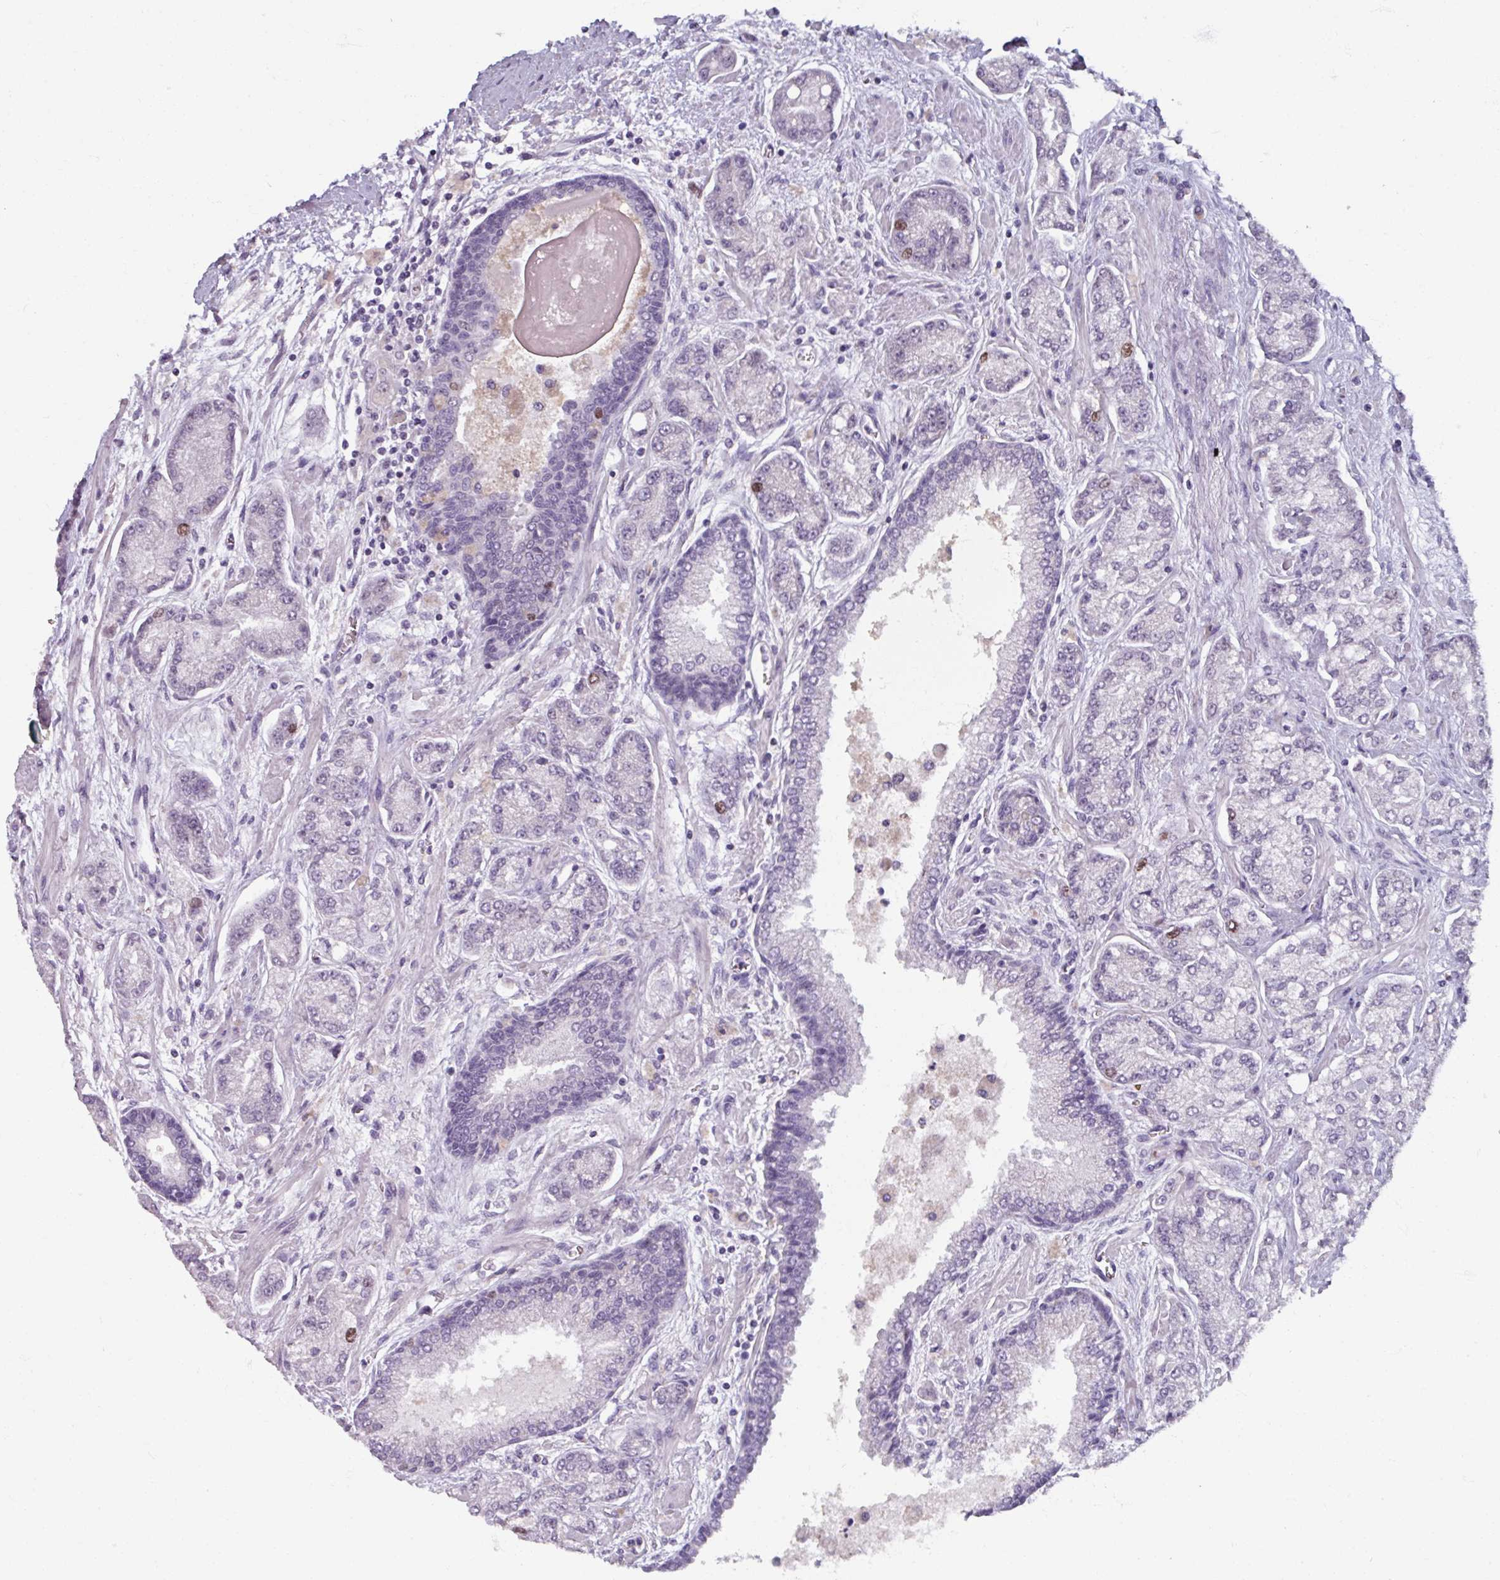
{"staining": {"intensity": "negative", "quantity": "none", "location": "none"}, "tissue": "prostate cancer", "cell_type": "Tumor cells", "image_type": "cancer", "snomed": [{"axis": "morphology", "description": "Adenocarcinoma, High grade"}, {"axis": "topography", "description": "Prostate"}], "caption": "Tumor cells are negative for protein expression in human prostate cancer. Brightfield microscopy of IHC stained with DAB (3,3'-diaminobenzidine) (brown) and hematoxylin (blue), captured at high magnification.", "gene": "ATAD2", "patient": {"sex": "male", "age": 68}}